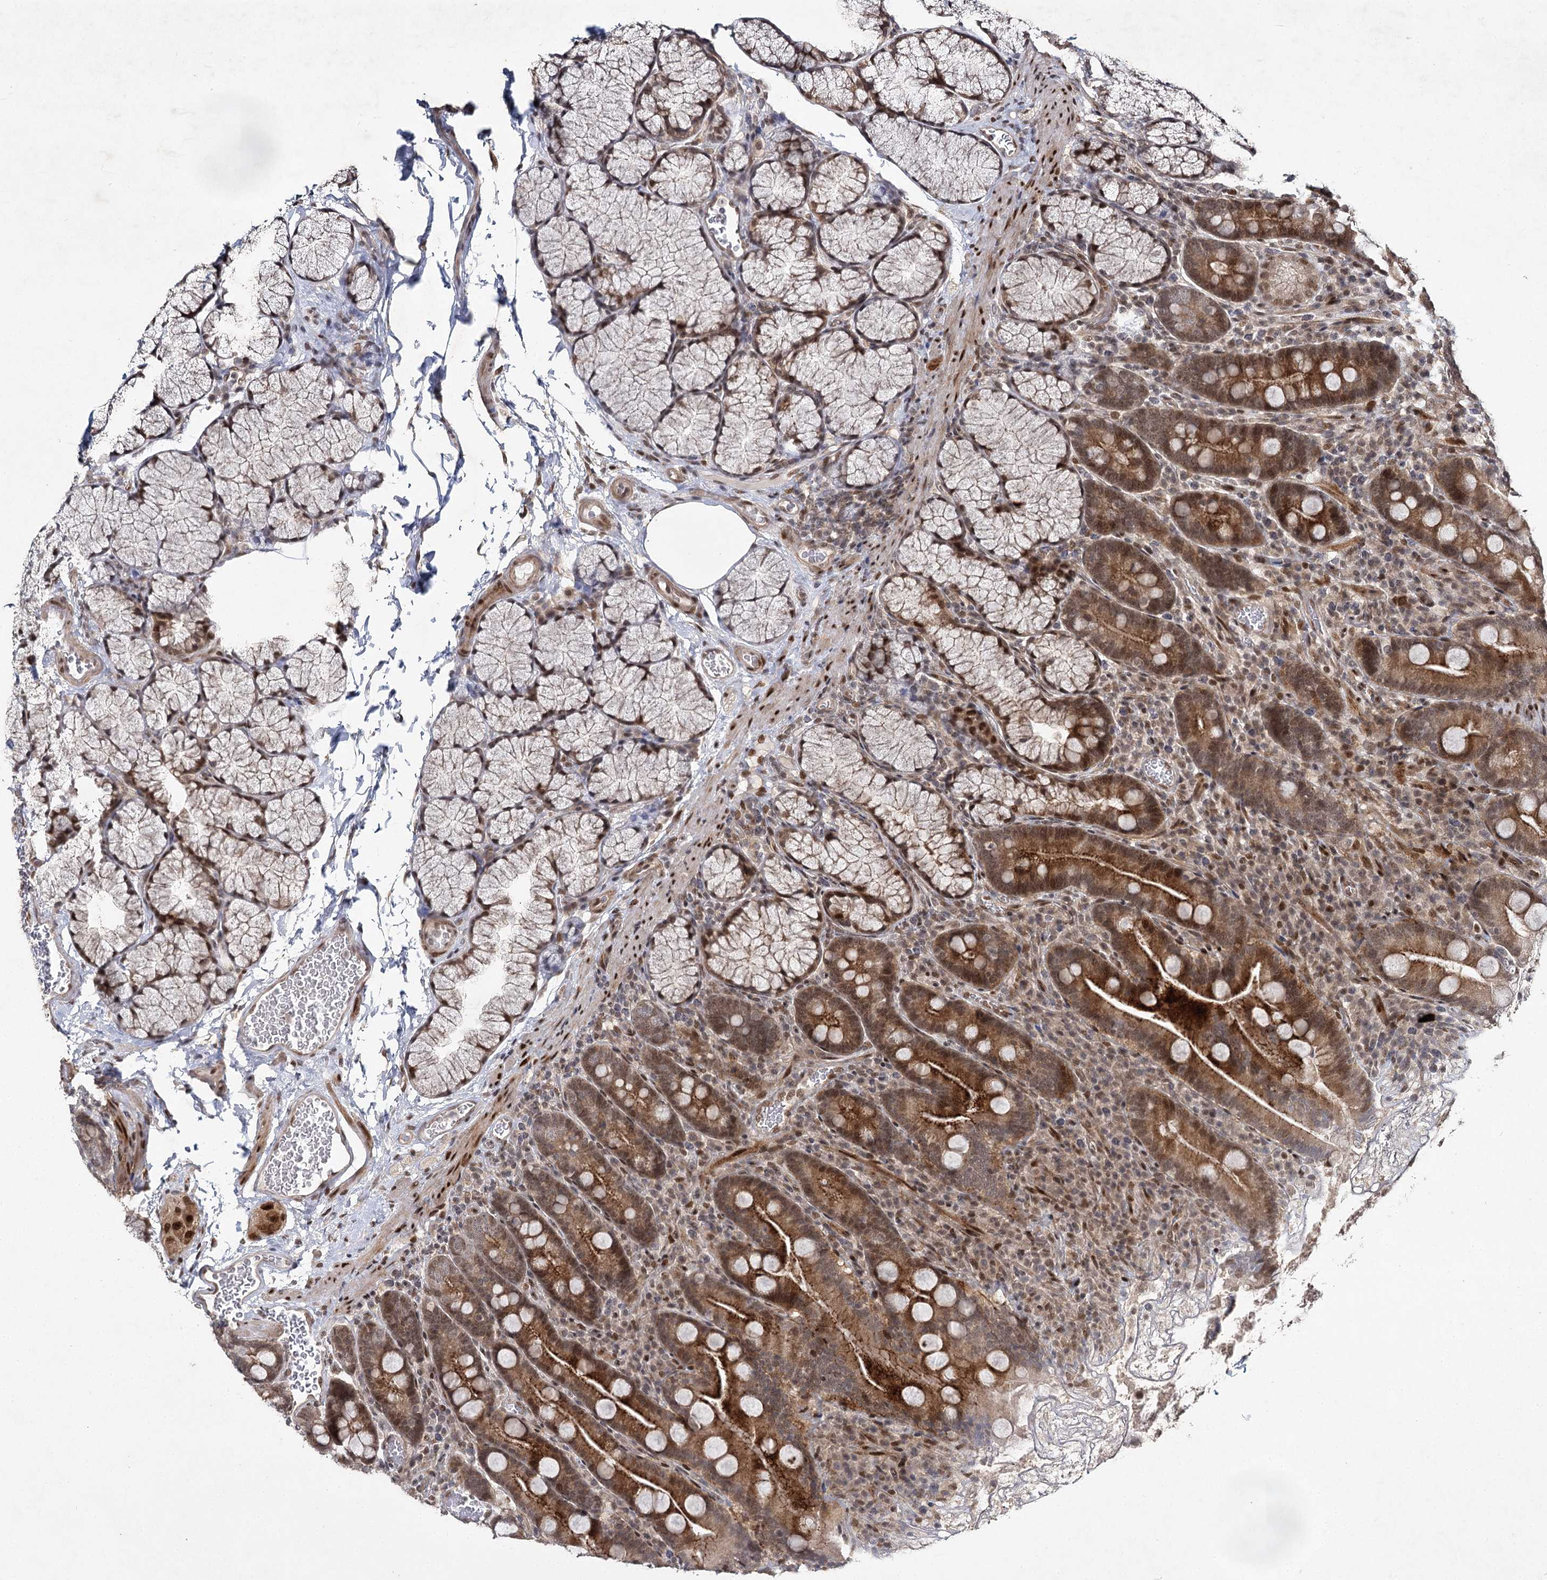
{"staining": {"intensity": "strong", "quantity": "25%-75%", "location": "cytoplasmic/membranous,nuclear"}, "tissue": "duodenum", "cell_type": "Glandular cells", "image_type": "normal", "snomed": [{"axis": "morphology", "description": "Normal tissue, NOS"}, {"axis": "topography", "description": "Duodenum"}], "caption": "High-magnification brightfield microscopy of unremarkable duodenum stained with DAB (brown) and counterstained with hematoxylin (blue). glandular cells exhibit strong cytoplasmic/membranous,nuclear expression is identified in approximately25%-75% of cells.", "gene": "DCUN1D4", "patient": {"sex": "male", "age": 35}}